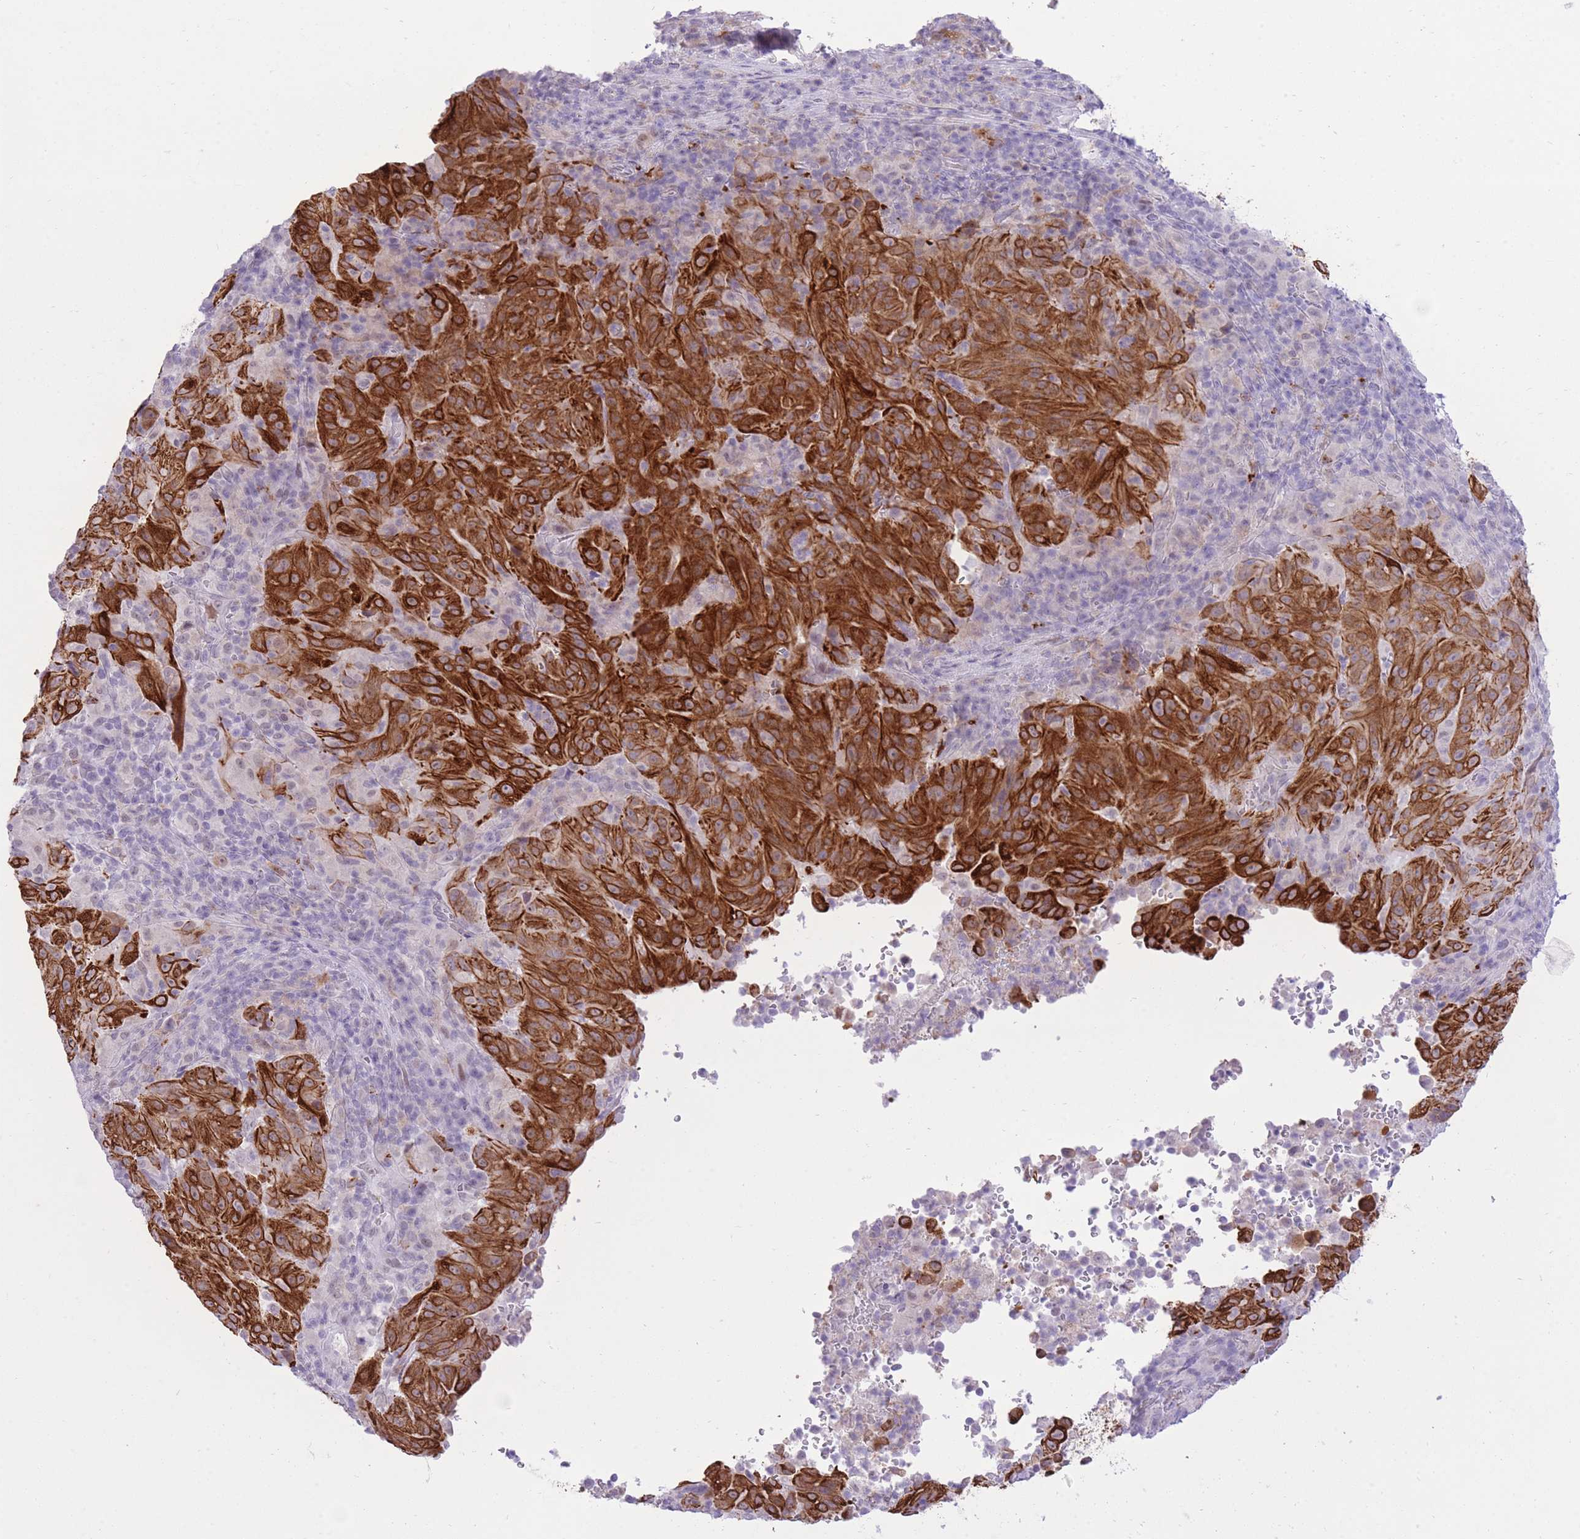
{"staining": {"intensity": "strong", "quantity": ">75%", "location": "cytoplasmic/membranous"}, "tissue": "pancreatic cancer", "cell_type": "Tumor cells", "image_type": "cancer", "snomed": [{"axis": "morphology", "description": "Adenocarcinoma, NOS"}, {"axis": "topography", "description": "Pancreas"}], "caption": "Protein analysis of pancreatic cancer (adenocarcinoma) tissue exhibits strong cytoplasmic/membranous staining in about >75% of tumor cells. The protein is shown in brown color, while the nuclei are stained blue.", "gene": "MEIS3", "patient": {"sex": "male", "age": 63}}